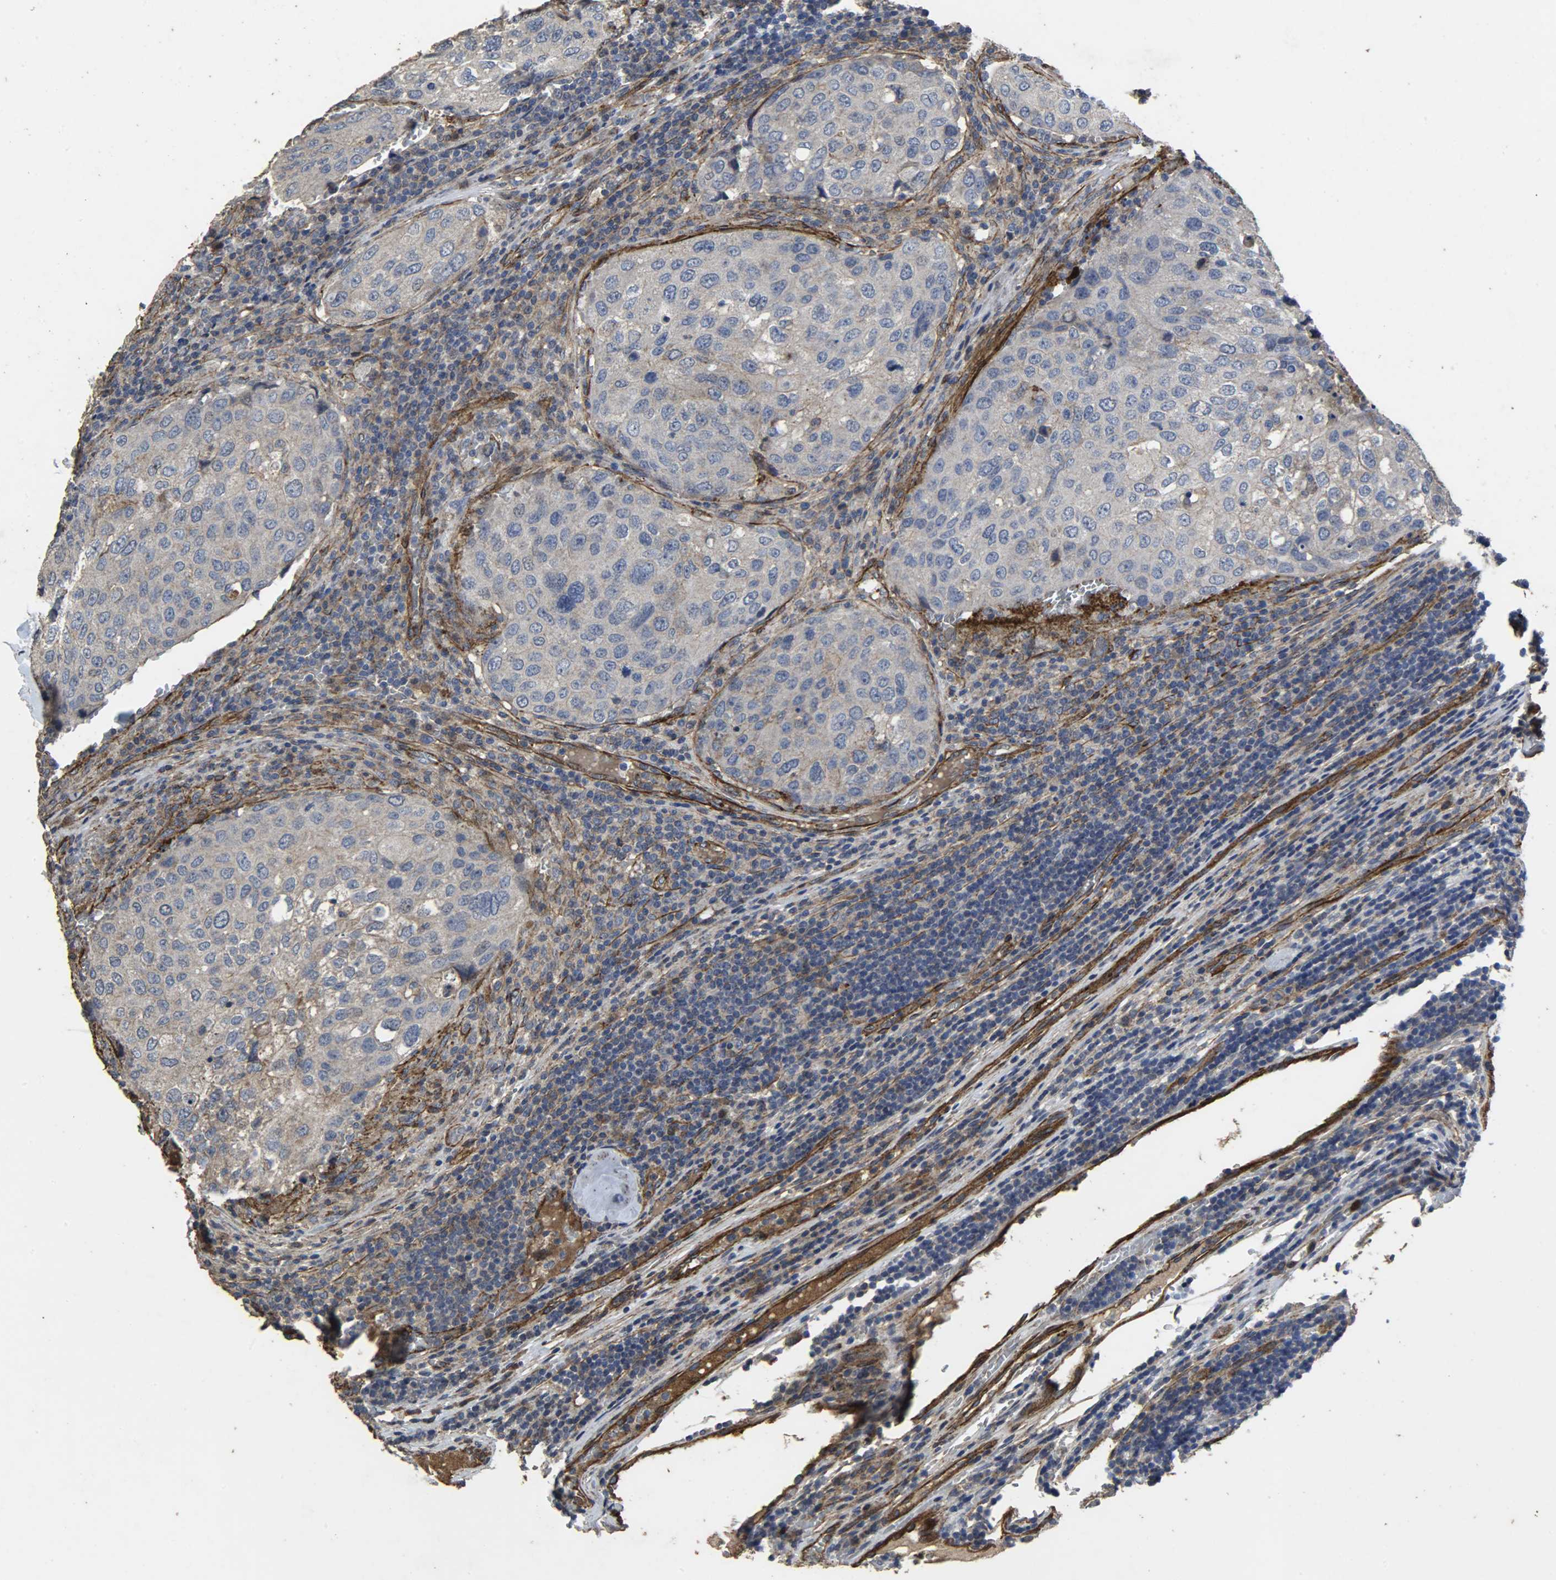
{"staining": {"intensity": "negative", "quantity": "none", "location": "none"}, "tissue": "urothelial cancer", "cell_type": "Tumor cells", "image_type": "cancer", "snomed": [{"axis": "morphology", "description": "Urothelial carcinoma, High grade"}, {"axis": "topography", "description": "Lymph node"}, {"axis": "topography", "description": "Urinary bladder"}], "caption": "Urothelial cancer was stained to show a protein in brown. There is no significant expression in tumor cells.", "gene": "TPM4", "patient": {"sex": "male", "age": 51}}